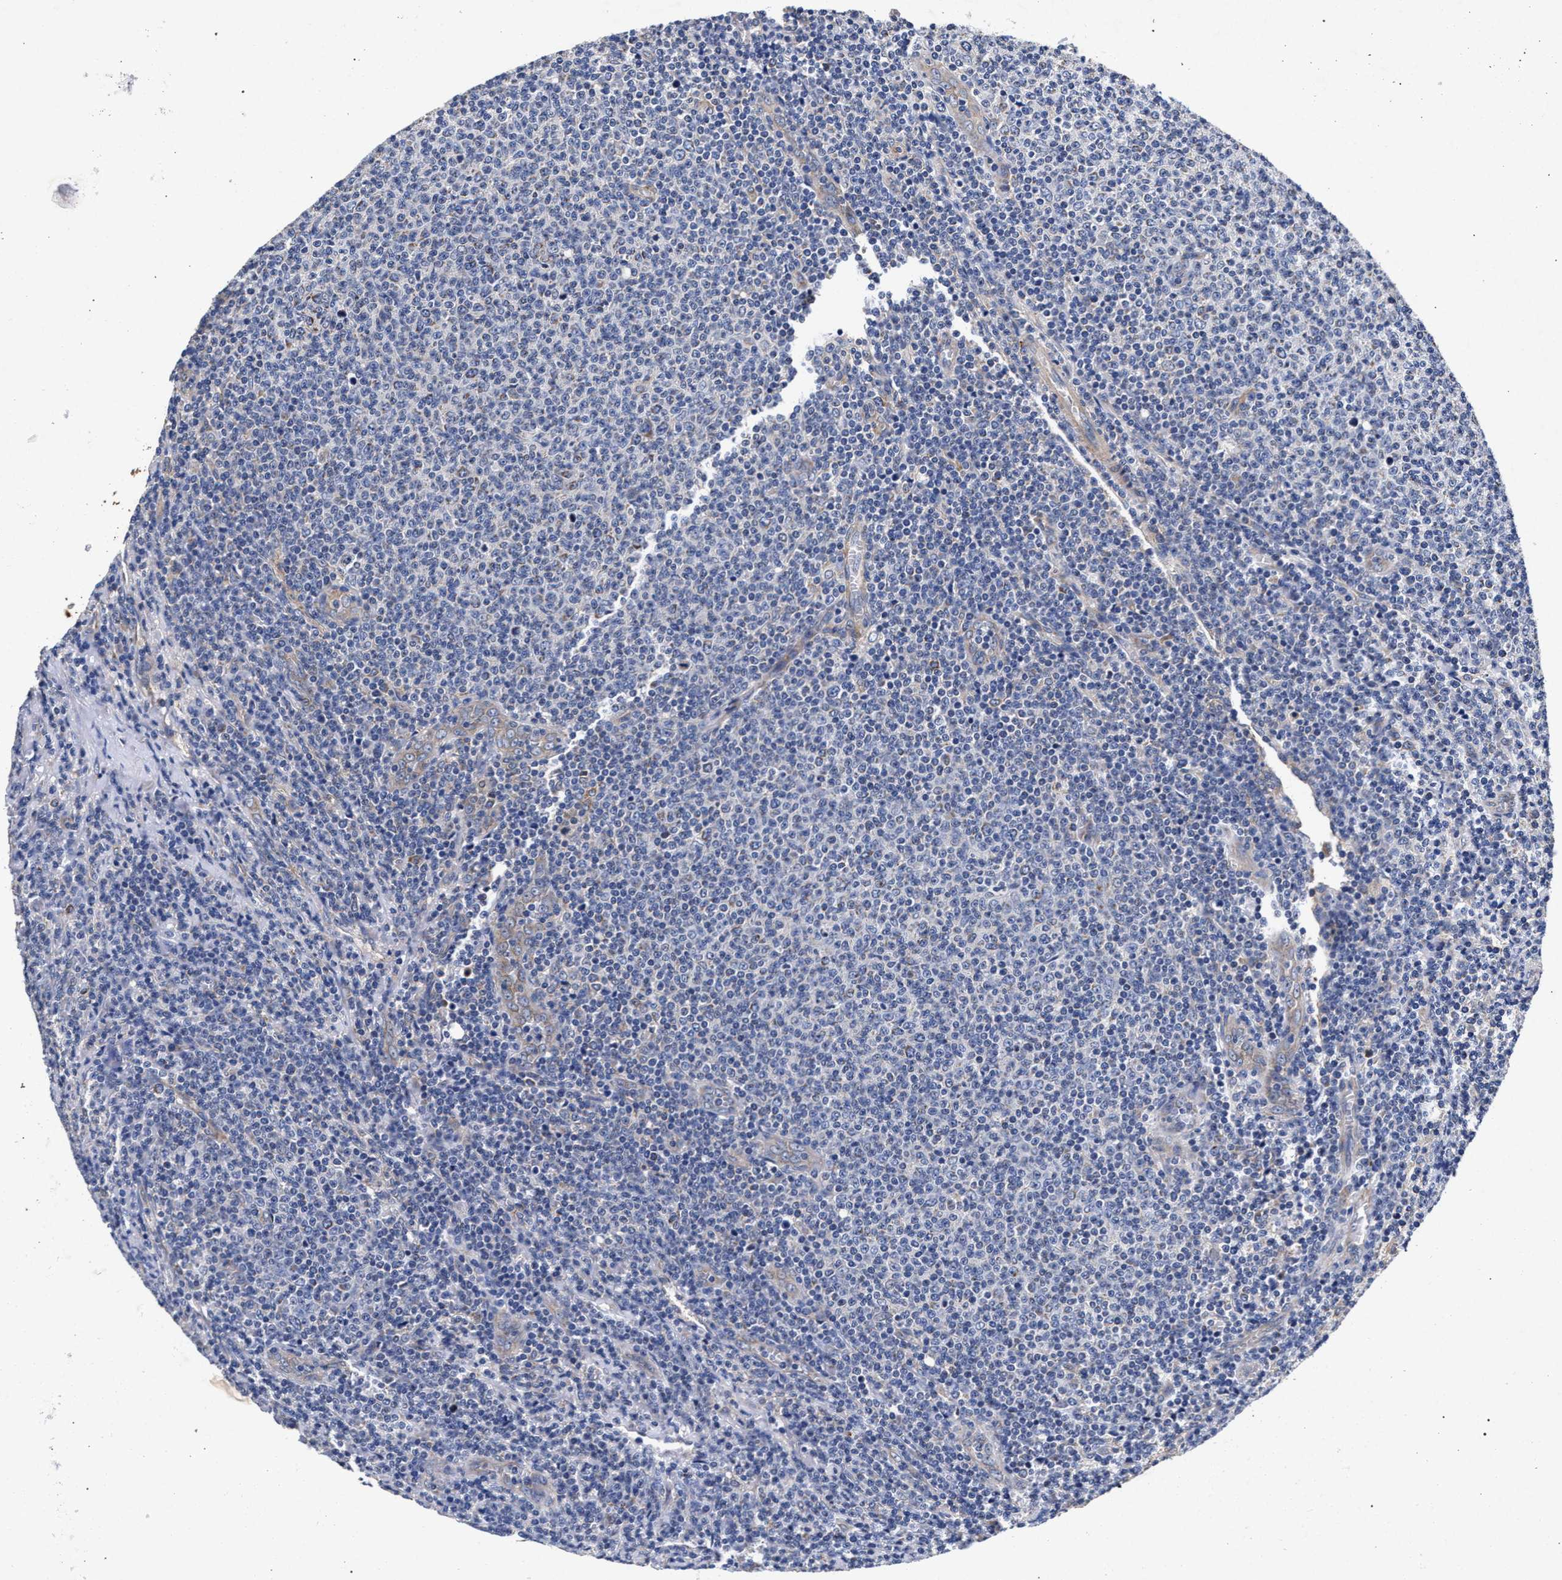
{"staining": {"intensity": "negative", "quantity": "none", "location": "none"}, "tissue": "lymphoma", "cell_type": "Tumor cells", "image_type": "cancer", "snomed": [{"axis": "morphology", "description": "Malignant lymphoma, non-Hodgkin's type, Low grade"}, {"axis": "topography", "description": "Lymph node"}], "caption": "Tumor cells are negative for brown protein staining in malignant lymphoma, non-Hodgkin's type (low-grade).", "gene": "CFAP95", "patient": {"sex": "male", "age": 66}}